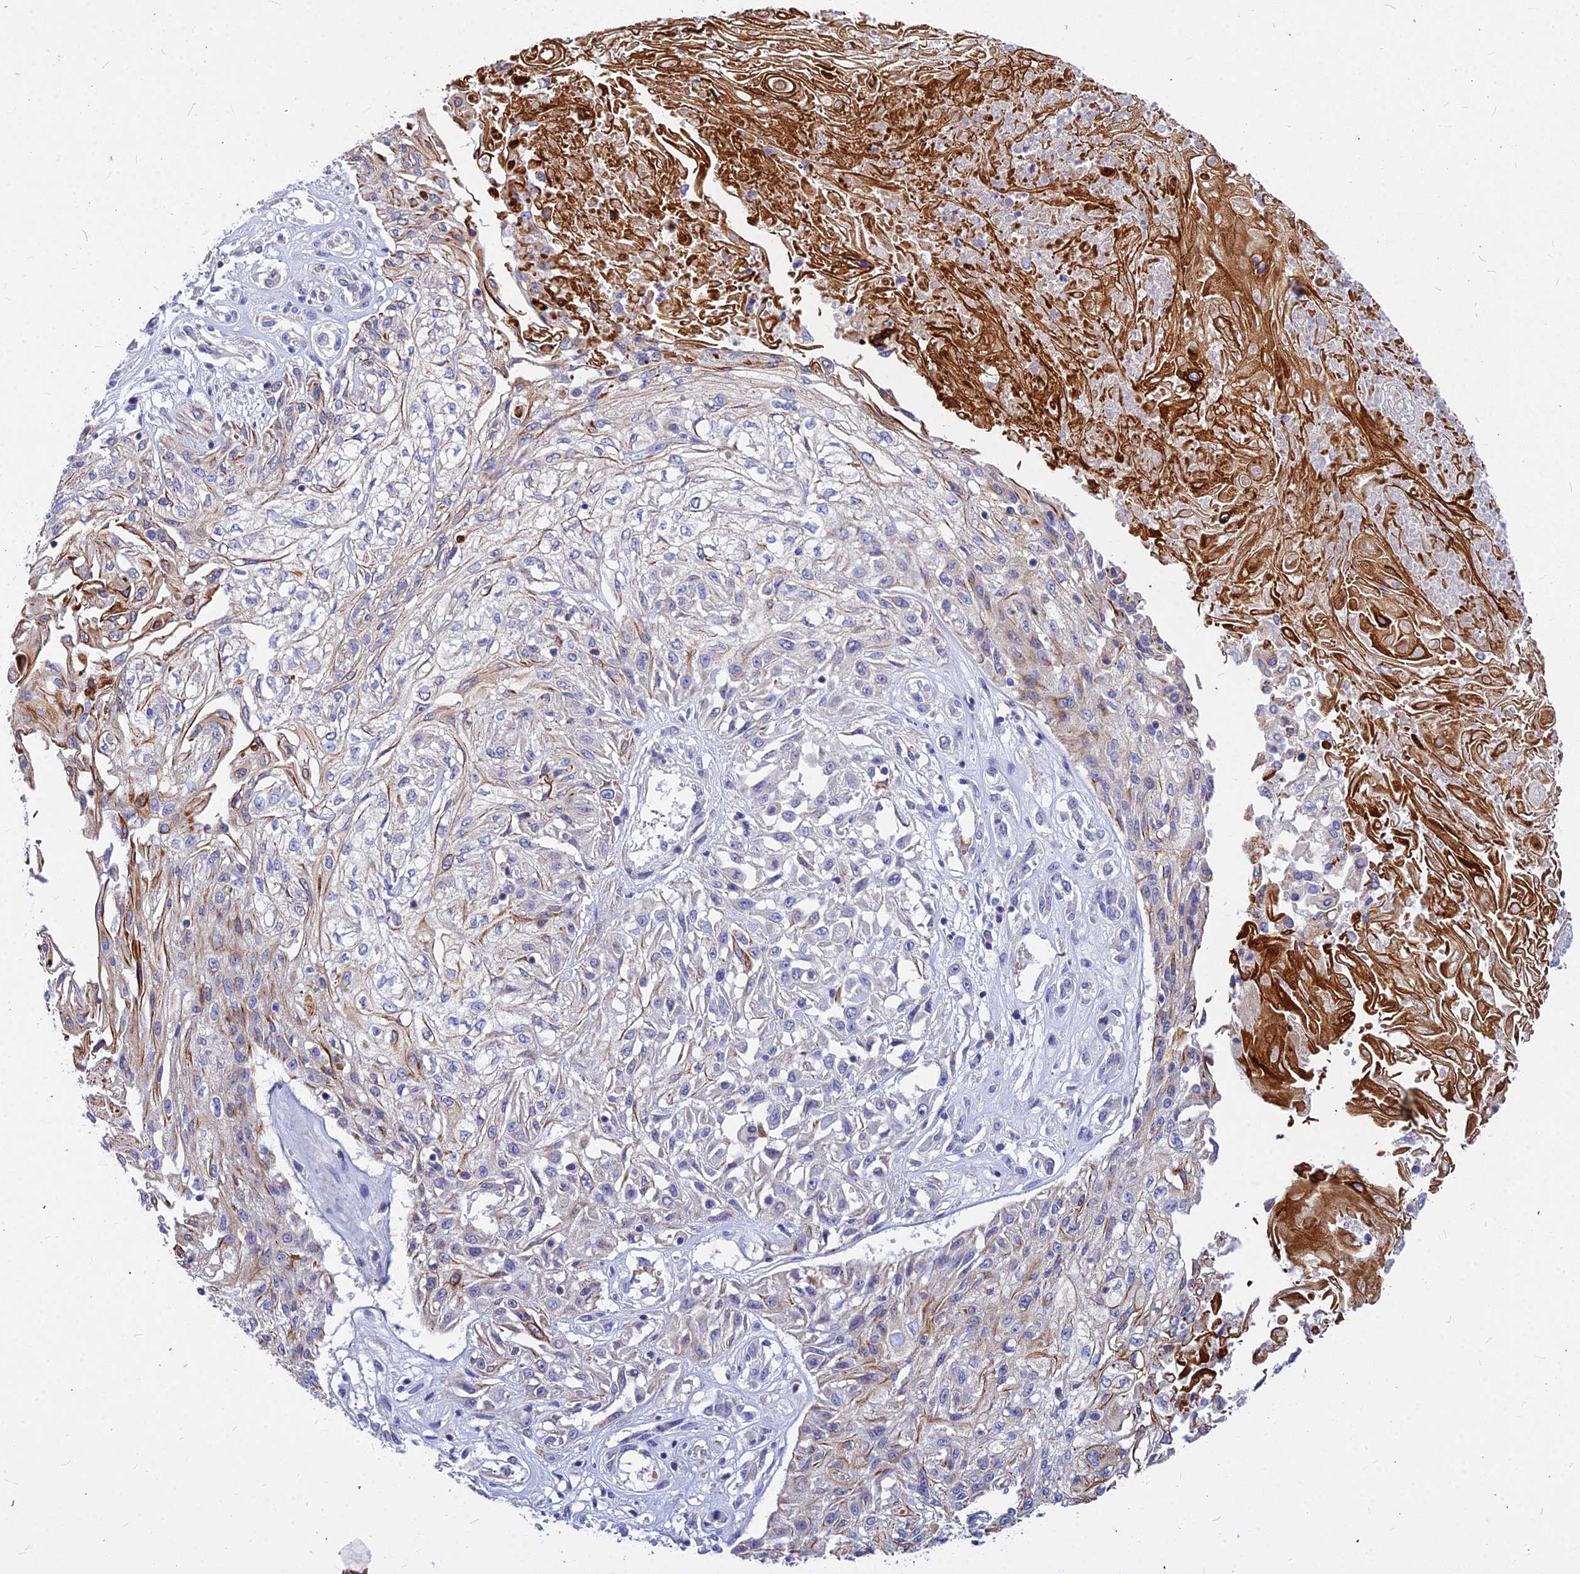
{"staining": {"intensity": "moderate", "quantity": "<25%", "location": "cytoplasmic/membranous"}, "tissue": "skin cancer", "cell_type": "Tumor cells", "image_type": "cancer", "snomed": [{"axis": "morphology", "description": "Squamous cell carcinoma, NOS"}, {"axis": "morphology", "description": "Squamous cell carcinoma, metastatic, NOS"}, {"axis": "topography", "description": "Skin"}, {"axis": "topography", "description": "Lymph node"}], "caption": "An immunohistochemistry (IHC) photomicrograph of neoplastic tissue is shown. Protein staining in brown labels moderate cytoplasmic/membranous positivity in skin metastatic squamous cell carcinoma within tumor cells.", "gene": "DMRTA1", "patient": {"sex": "male", "age": 75}}